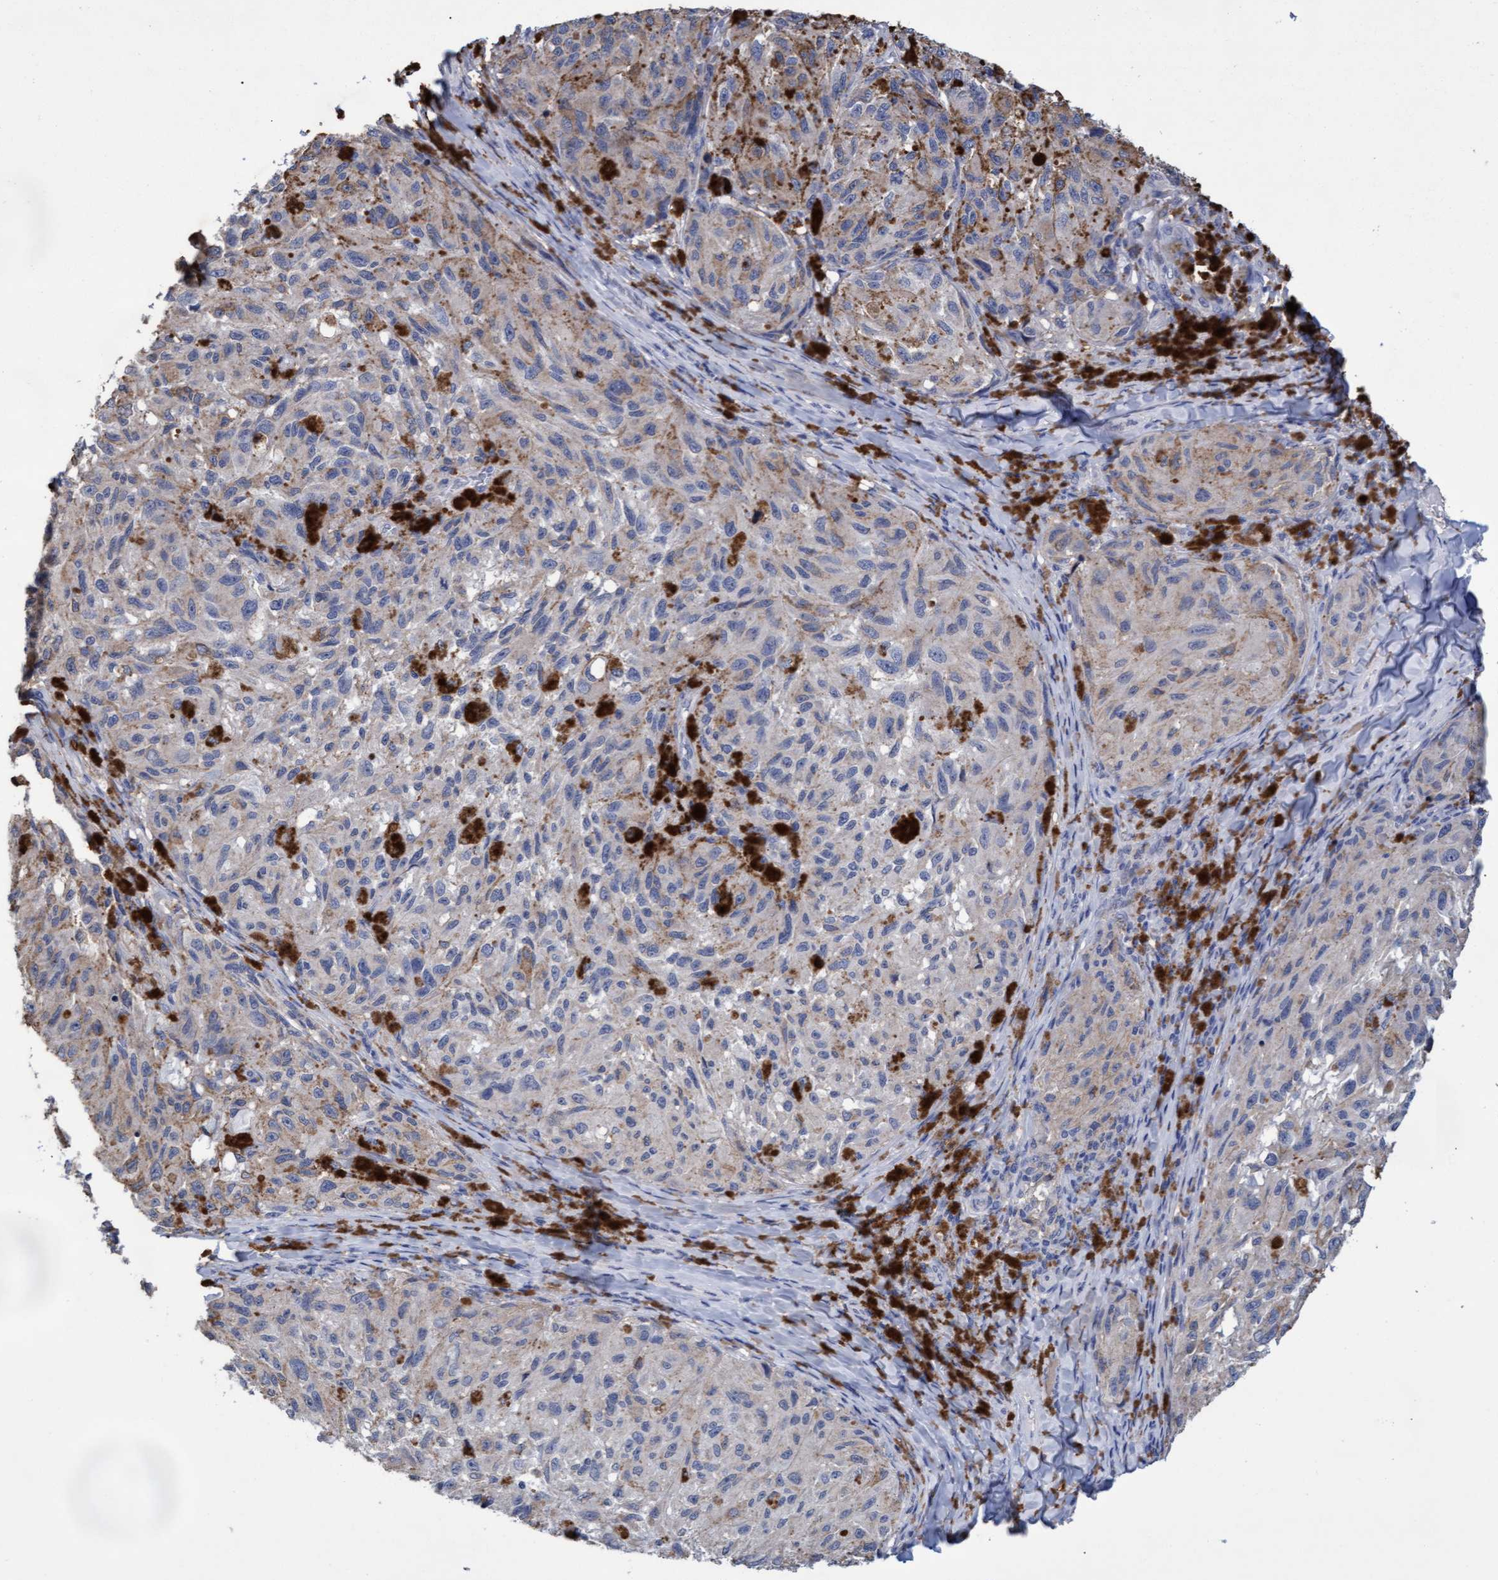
{"staining": {"intensity": "weak", "quantity": "<25%", "location": "cytoplasmic/membranous"}, "tissue": "melanoma", "cell_type": "Tumor cells", "image_type": "cancer", "snomed": [{"axis": "morphology", "description": "Malignant melanoma, NOS"}, {"axis": "topography", "description": "Skin"}], "caption": "Protein analysis of melanoma displays no significant staining in tumor cells.", "gene": "GPR39", "patient": {"sex": "female", "age": 73}}